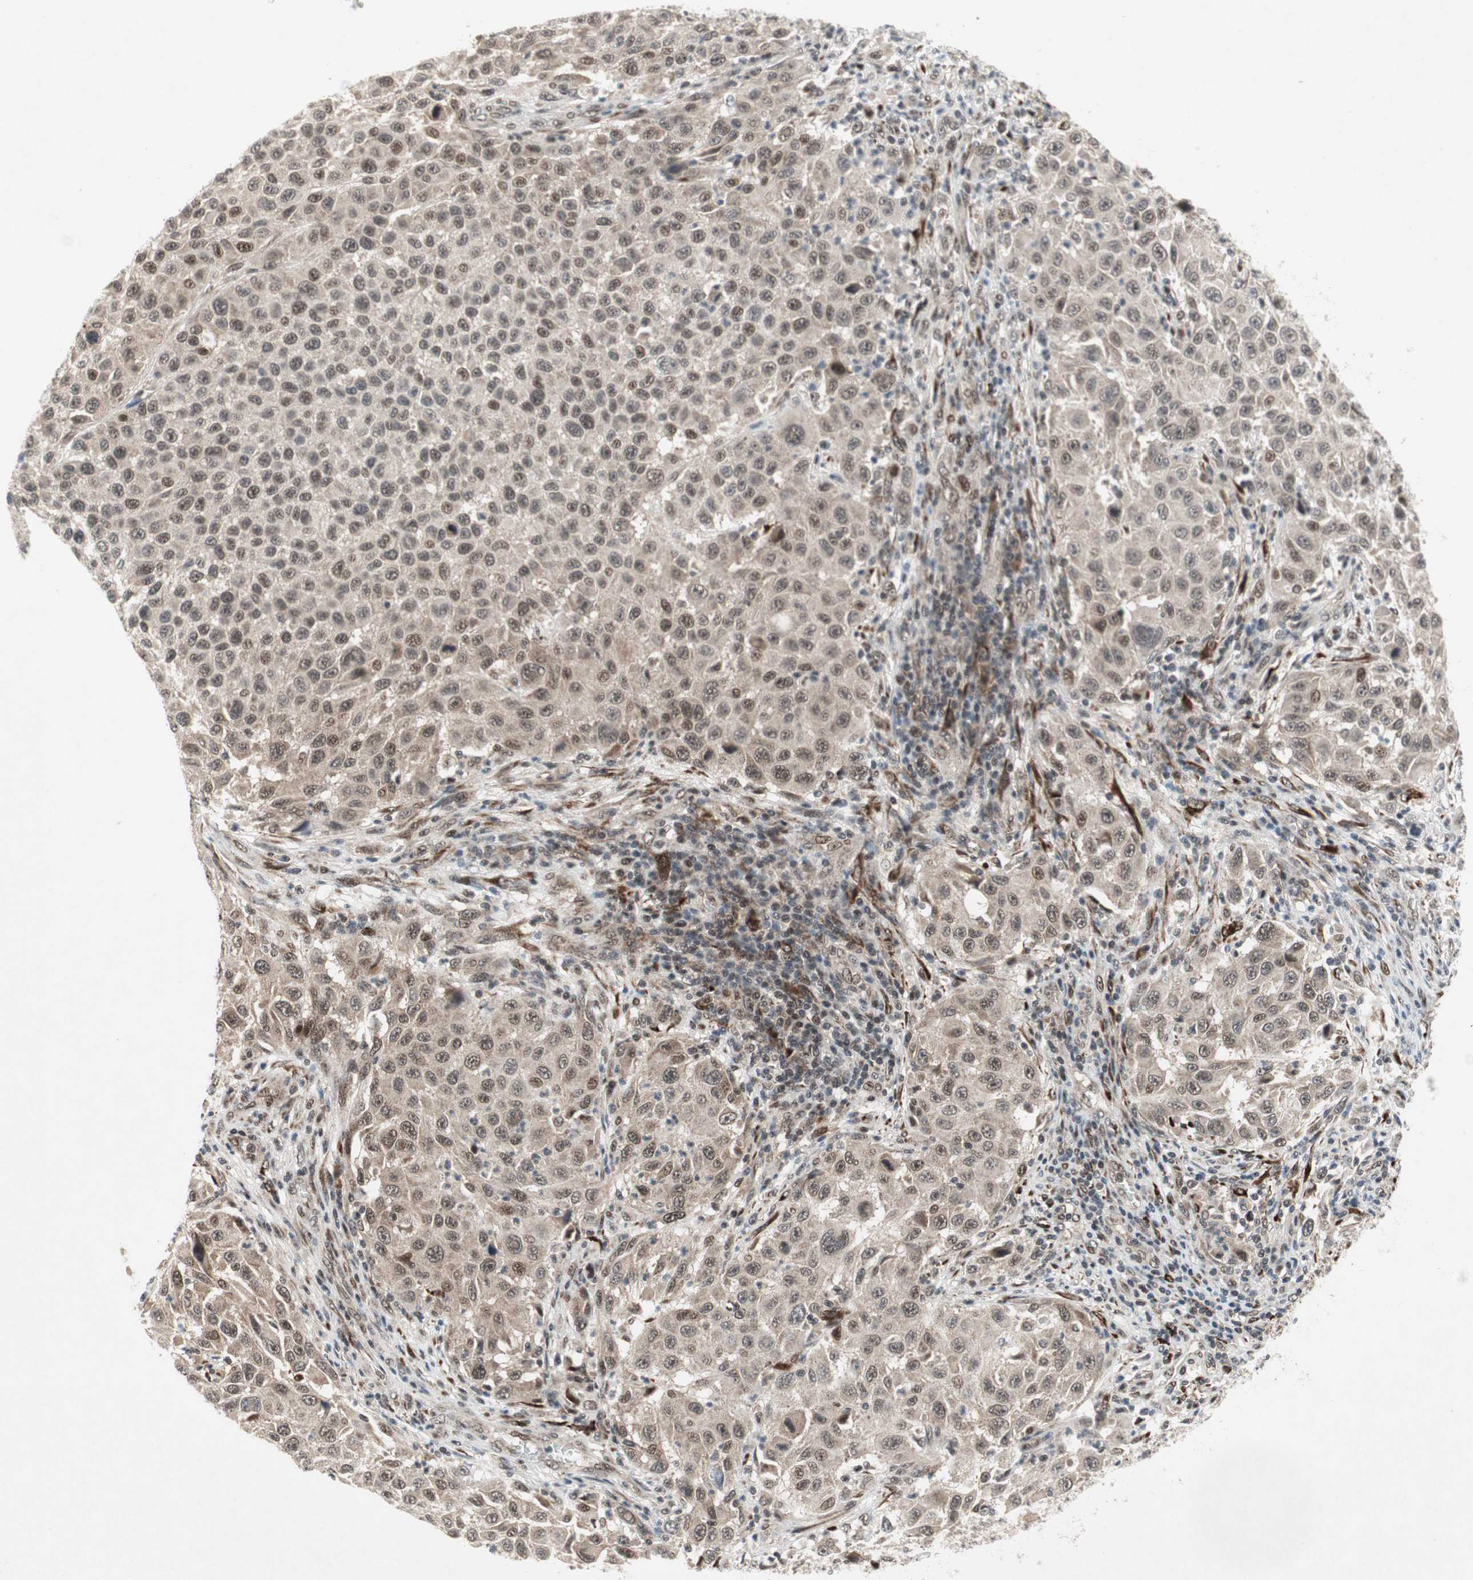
{"staining": {"intensity": "moderate", "quantity": ">75%", "location": "nuclear"}, "tissue": "melanoma", "cell_type": "Tumor cells", "image_type": "cancer", "snomed": [{"axis": "morphology", "description": "Malignant melanoma, Metastatic site"}, {"axis": "topography", "description": "Lymph node"}], "caption": "IHC staining of melanoma, which shows medium levels of moderate nuclear staining in approximately >75% of tumor cells indicating moderate nuclear protein expression. The staining was performed using DAB (brown) for protein detection and nuclei were counterstained in hematoxylin (blue).", "gene": "TCF12", "patient": {"sex": "male", "age": 61}}